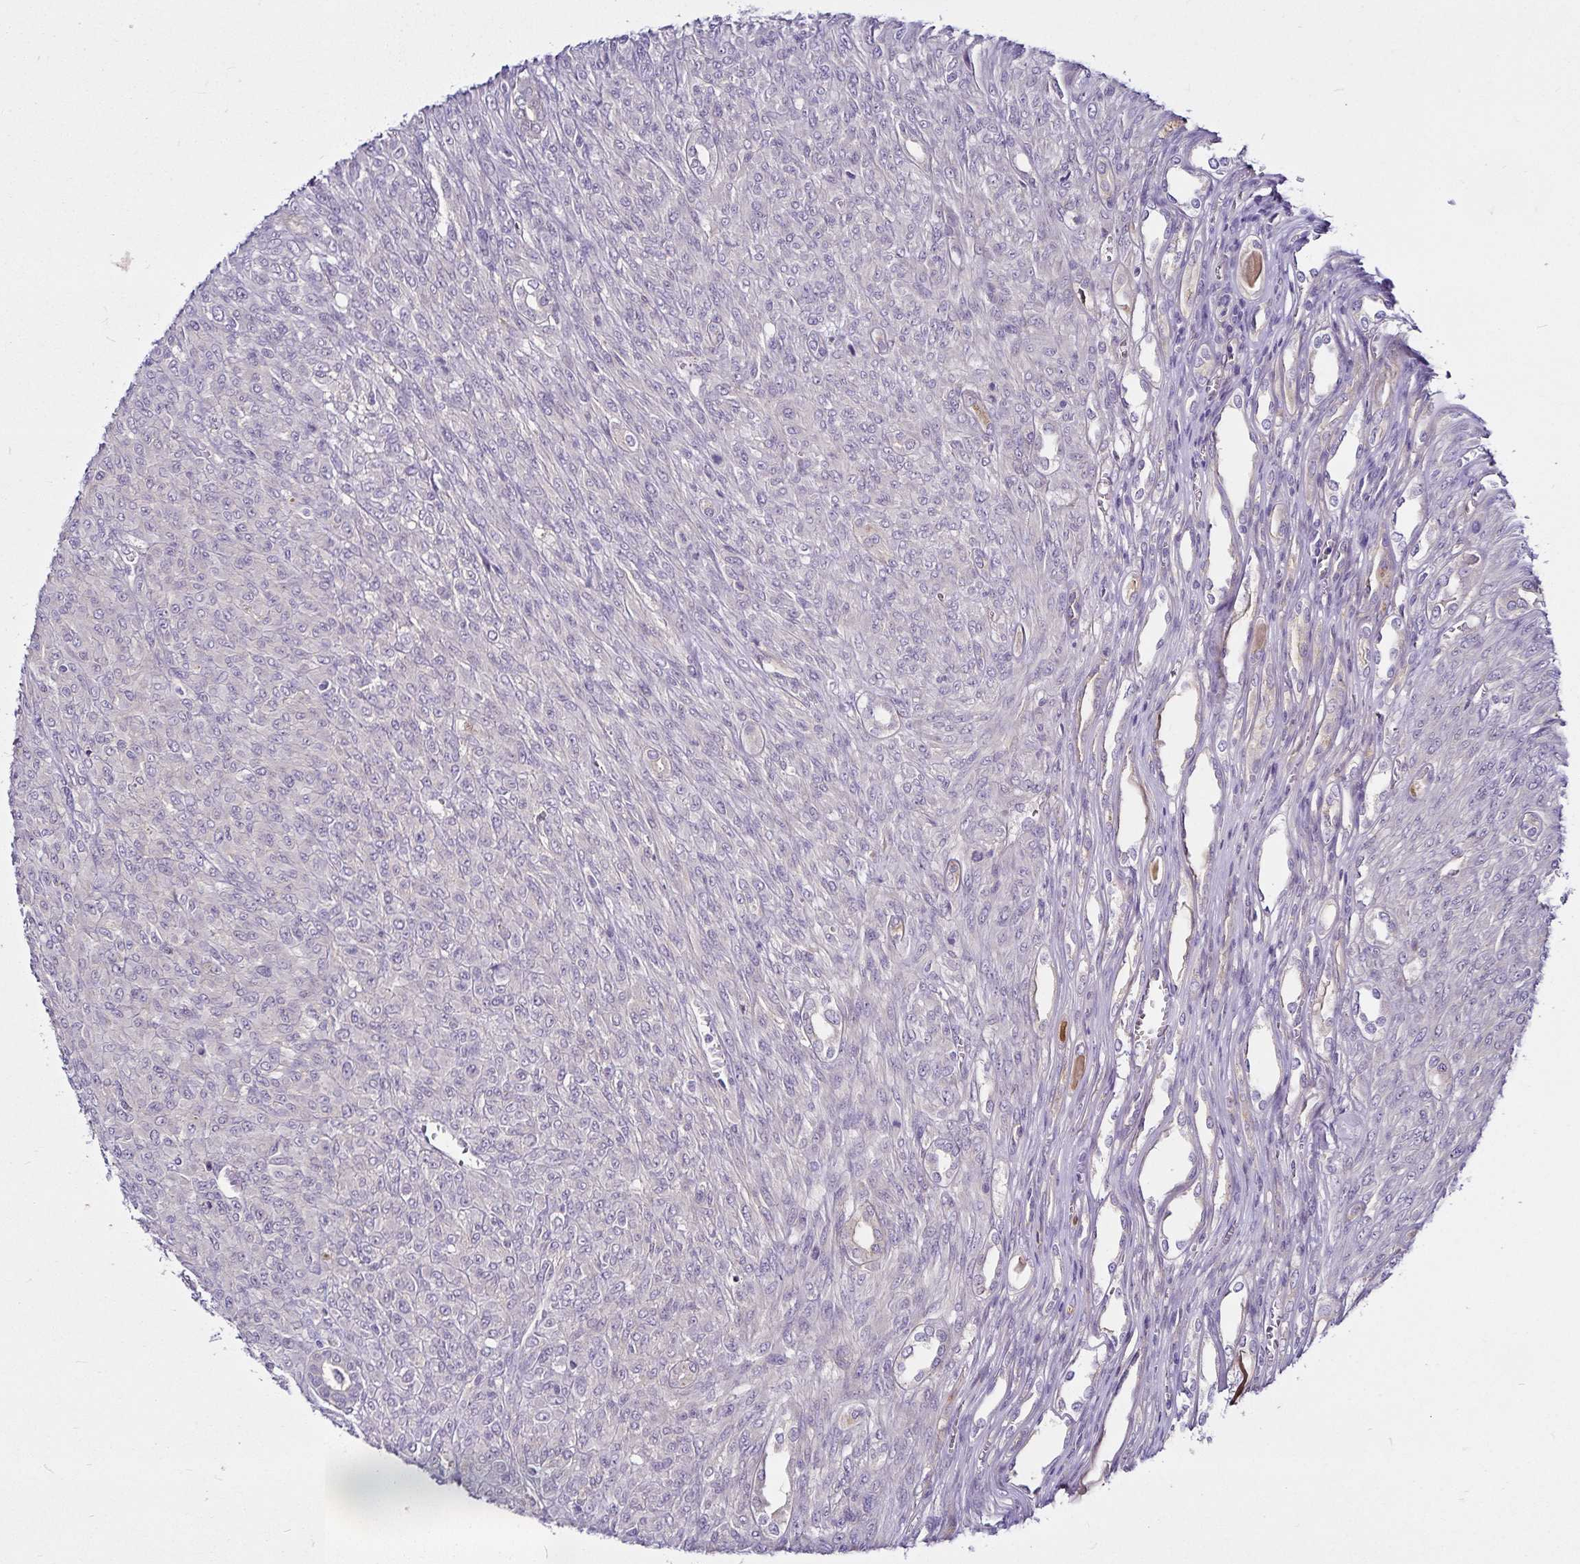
{"staining": {"intensity": "negative", "quantity": "none", "location": "none"}, "tissue": "renal cancer", "cell_type": "Tumor cells", "image_type": "cancer", "snomed": [{"axis": "morphology", "description": "Adenocarcinoma, NOS"}, {"axis": "topography", "description": "Kidney"}], "caption": "There is no significant positivity in tumor cells of renal cancer.", "gene": "GNG12", "patient": {"sex": "male", "age": 58}}